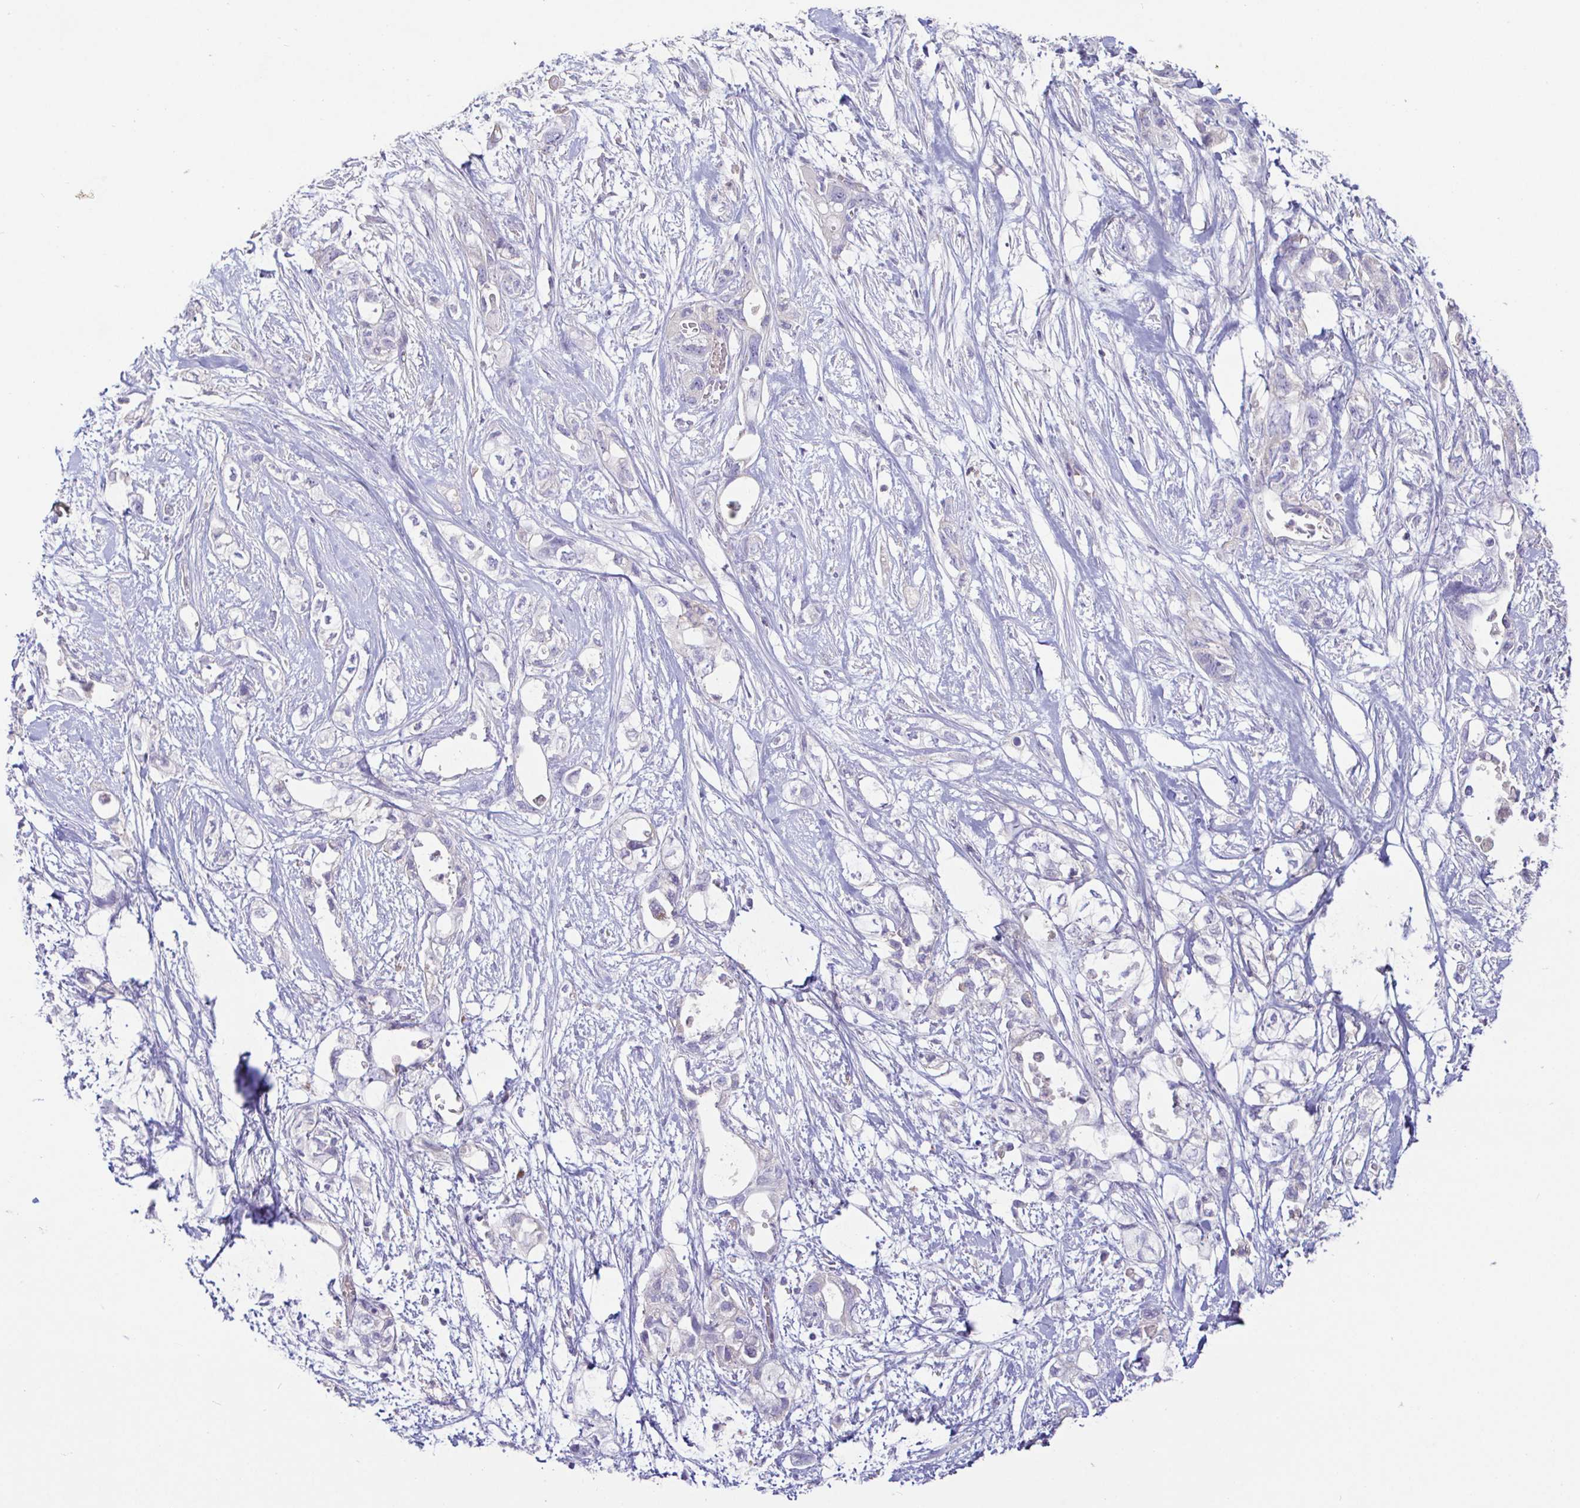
{"staining": {"intensity": "negative", "quantity": "none", "location": "none"}, "tissue": "pancreatic cancer", "cell_type": "Tumor cells", "image_type": "cancer", "snomed": [{"axis": "morphology", "description": "Adenocarcinoma, NOS"}, {"axis": "topography", "description": "Pancreas"}], "caption": "This is an immunohistochemistry photomicrograph of pancreatic cancer. There is no staining in tumor cells.", "gene": "SAA4", "patient": {"sex": "female", "age": 72}}